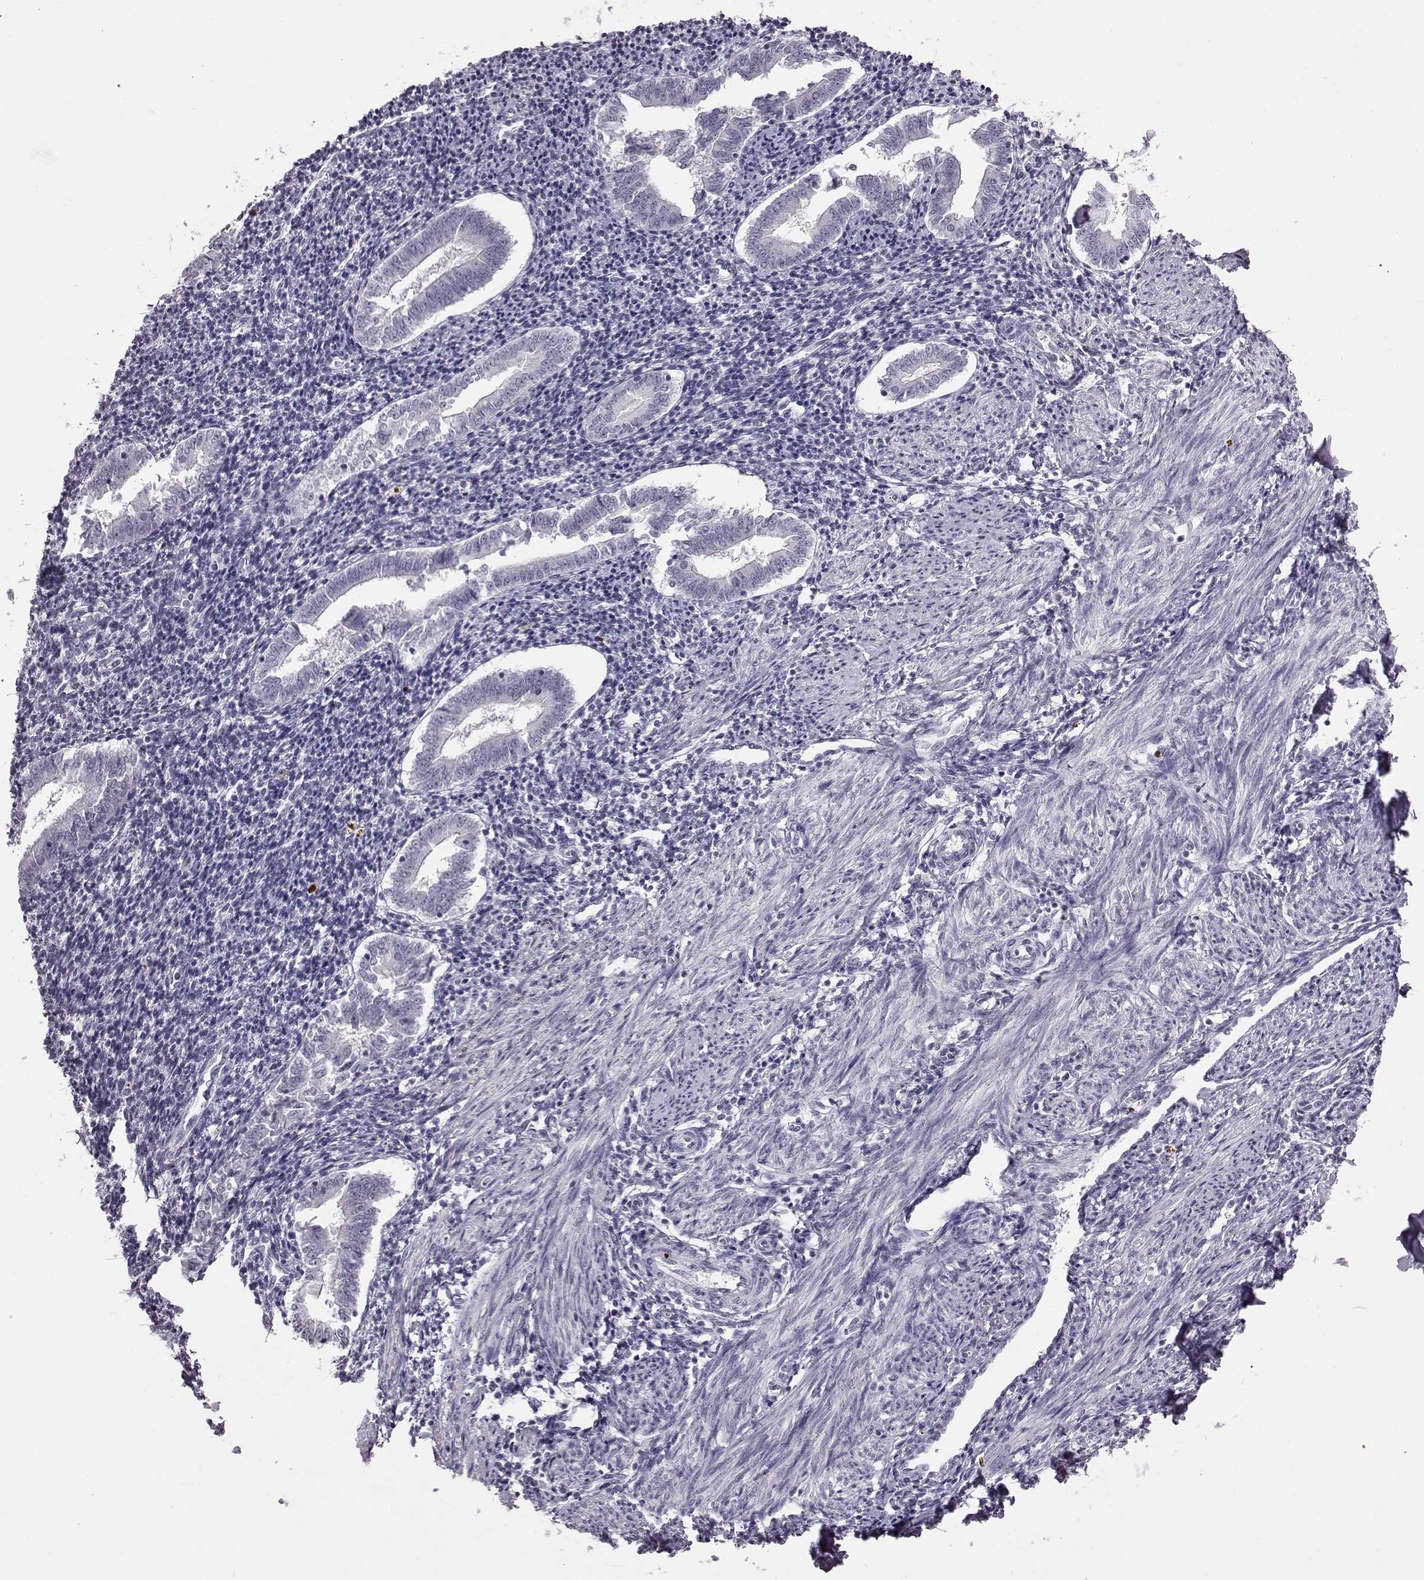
{"staining": {"intensity": "negative", "quantity": "none", "location": "none"}, "tissue": "endometrium", "cell_type": "Cells in endometrial stroma", "image_type": "normal", "snomed": [{"axis": "morphology", "description": "Normal tissue, NOS"}, {"axis": "topography", "description": "Endometrium"}], "caption": "Photomicrograph shows no protein staining in cells in endometrial stroma of benign endometrium. (Immunohistochemistry, brightfield microscopy, high magnification).", "gene": "ADGRG2", "patient": {"sex": "female", "age": 25}}